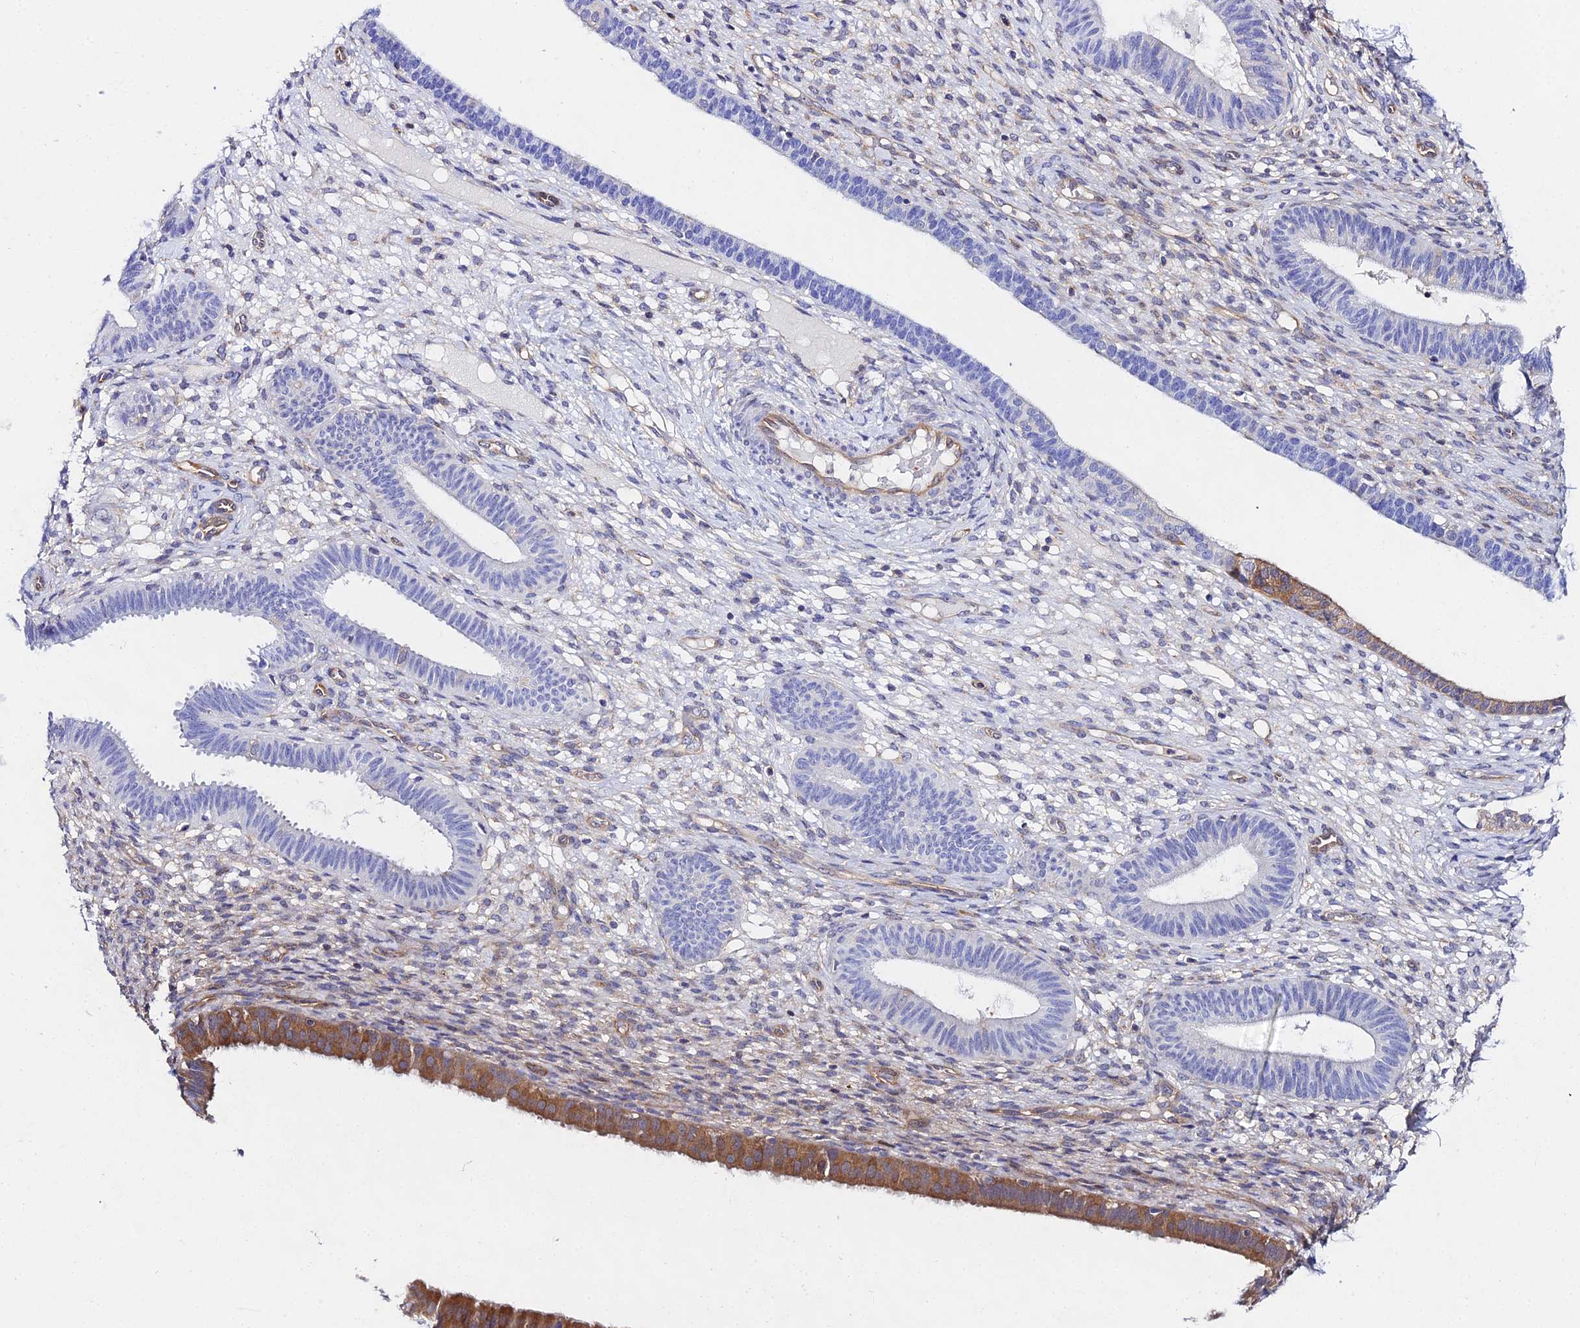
{"staining": {"intensity": "weak", "quantity": "<25%", "location": "cytoplasmic/membranous"}, "tissue": "endometrium", "cell_type": "Cells in endometrial stroma", "image_type": "normal", "snomed": [{"axis": "morphology", "description": "Normal tissue, NOS"}, {"axis": "topography", "description": "Endometrium"}], "caption": "This is an immunohistochemistry image of normal endometrium. There is no positivity in cells in endometrial stroma.", "gene": "PPP2R2A", "patient": {"sex": "female", "age": 61}}